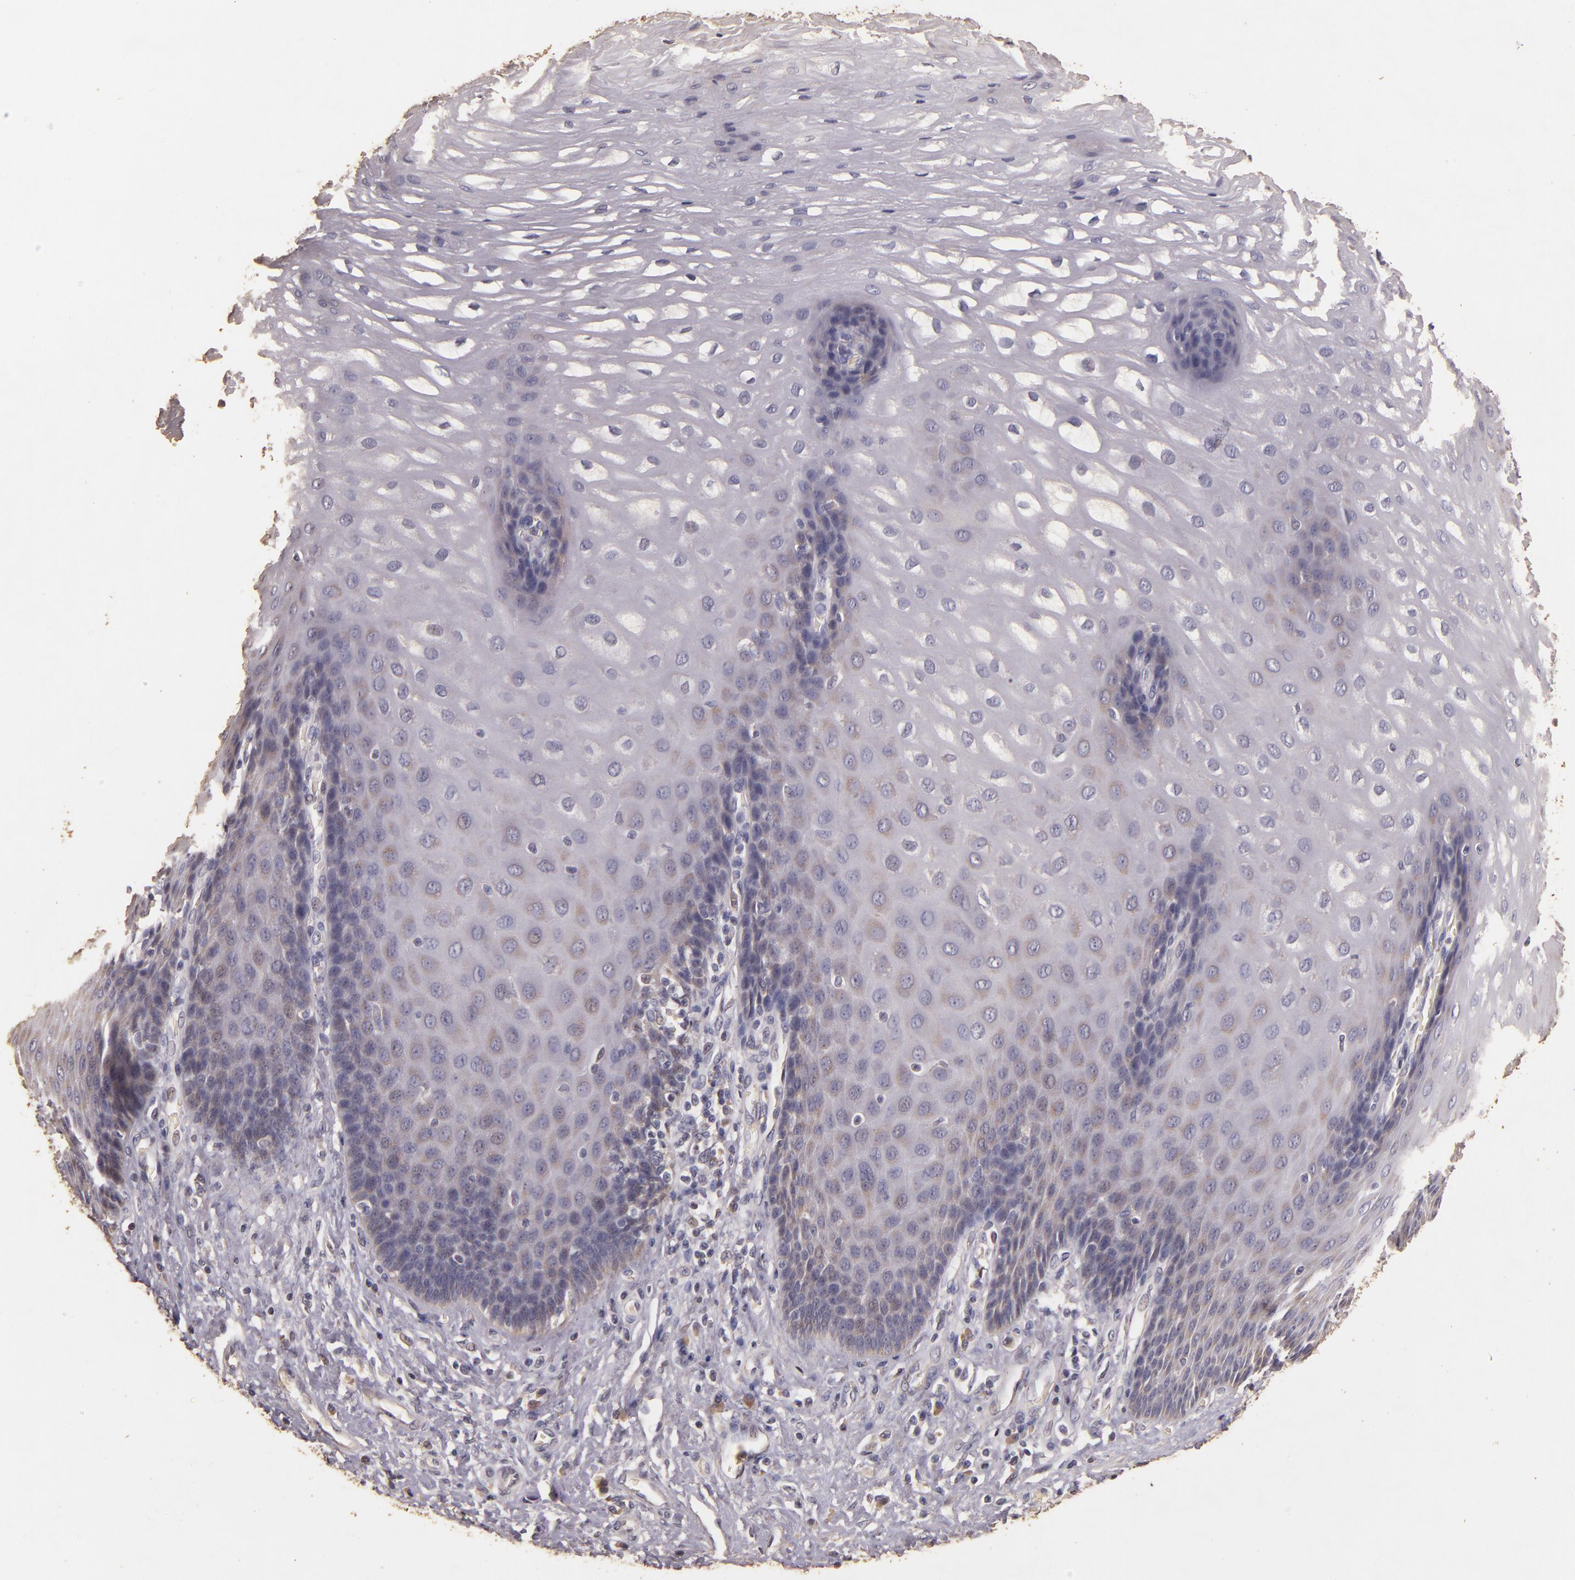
{"staining": {"intensity": "negative", "quantity": "none", "location": "none"}, "tissue": "esophagus", "cell_type": "Squamous epithelial cells", "image_type": "normal", "snomed": [{"axis": "morphology", "description": "Normal tissue, NOS"}, {"axis": "morphology", "description": "Adenocarcinoma, NOS"}, {"axis": "topography", "description": "Esophagus"}, {"axis": "topography", "description": "Stomach"}], "caption": "There is no significant expression in squamous epithelial cells of esophagus. Nuclei are stained in blue.", "gene": "BCL2L13", "patient": {"sex": "male", "age": 62}}